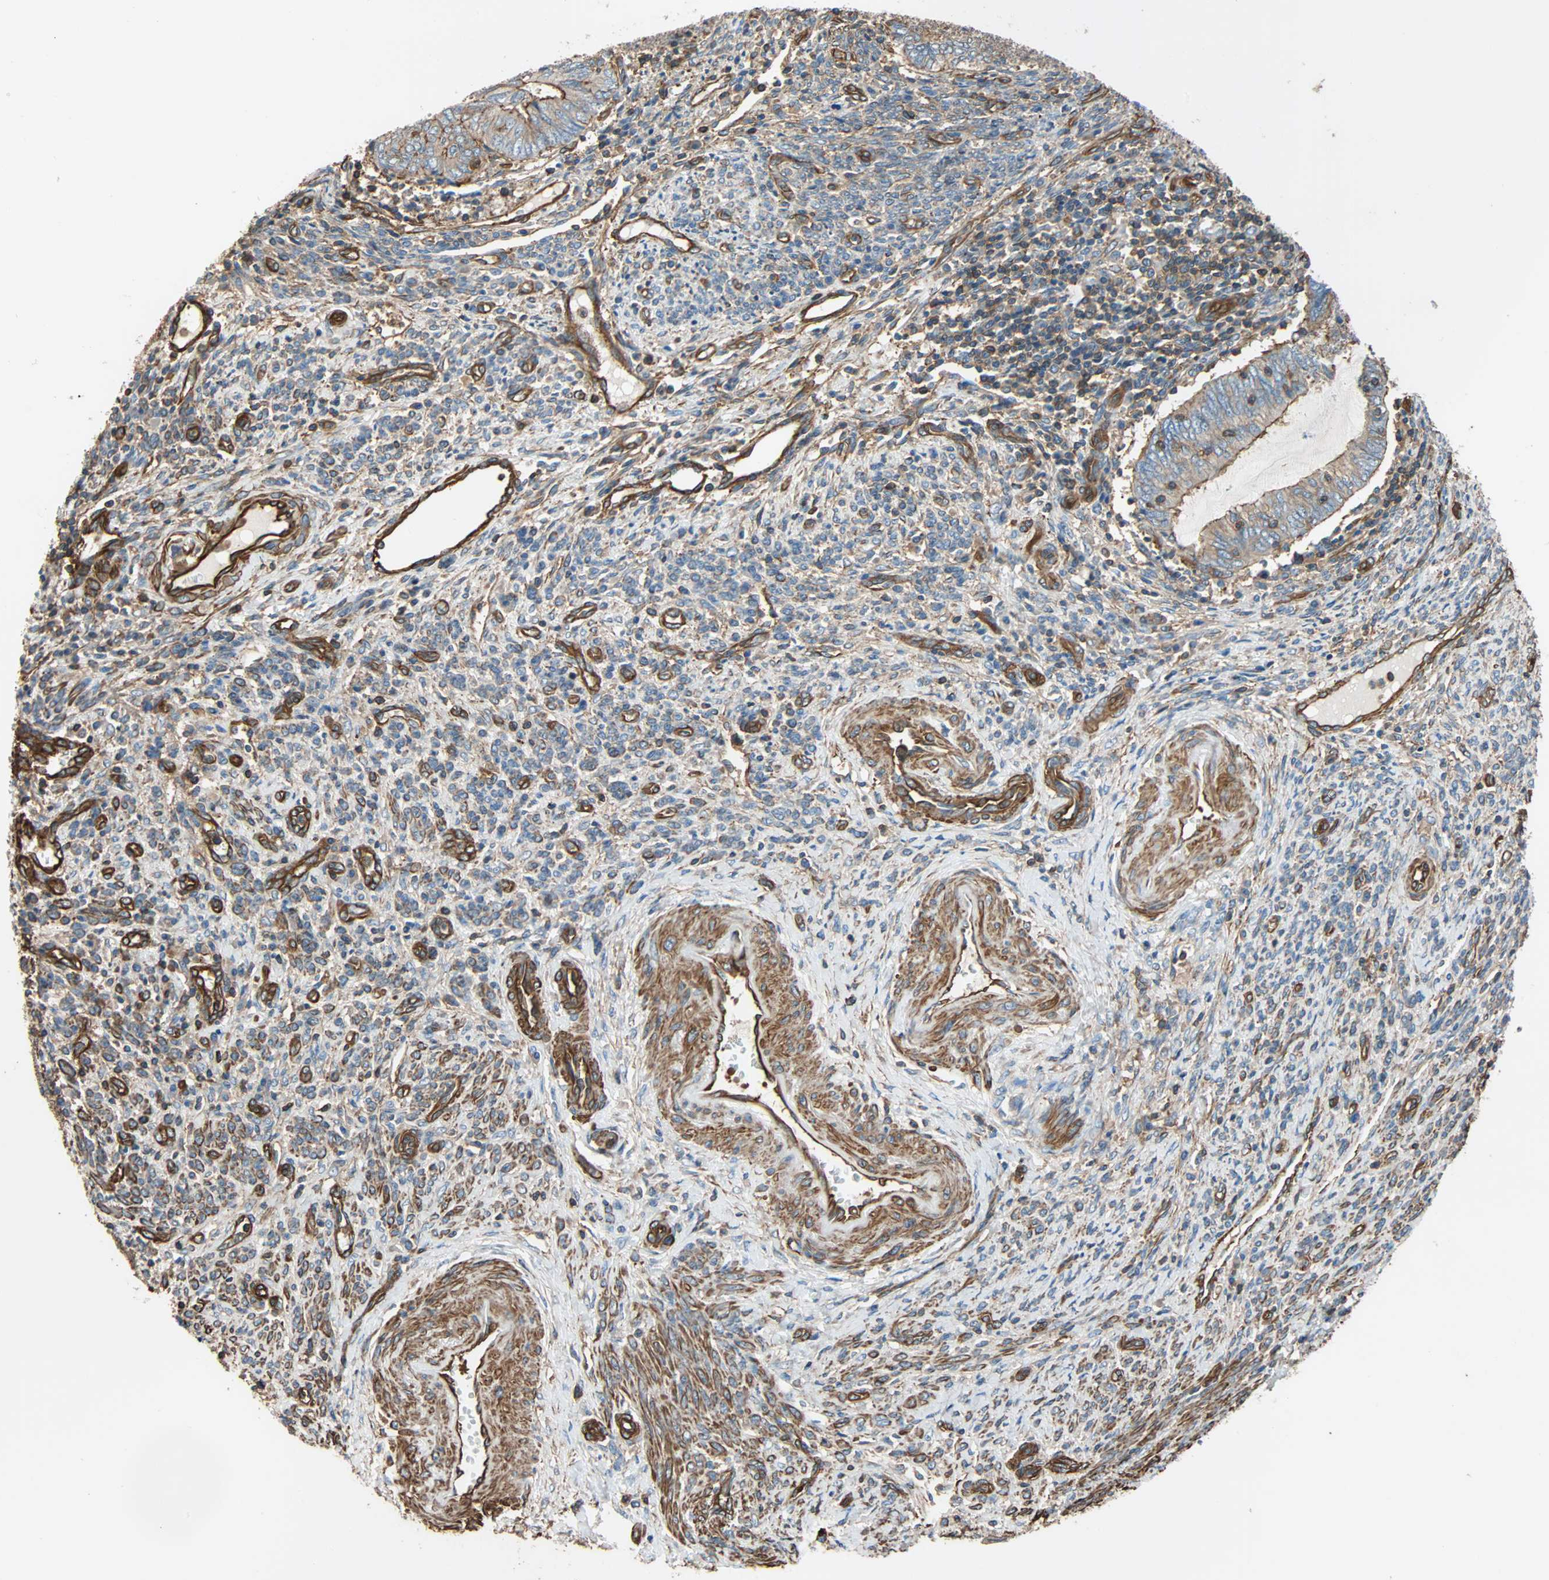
{"staining": {"intensity": "weak", "quantity": "25%-75%", "location": "cytoplasmic/membranous"}, "tissue": "endometrial cancer", "cell_type": "Tumor cells", "image_type": "cancer", "snomed": [{"axis": "morphology", "description": "Adenocarcinoma, NOS"}, {"axis": "topography", "description": "Uterus"}, {"axis": "topography", "description": "Endometrium"}], "caption": "This photomicrograph displays IHC staining of human endometrial cancer, with low weak cytoplasmic/membranous expression in about 25%-75% of tumor cells.", "gene": "GALNT10", "patient": {"sex": "female", "age": 70}}